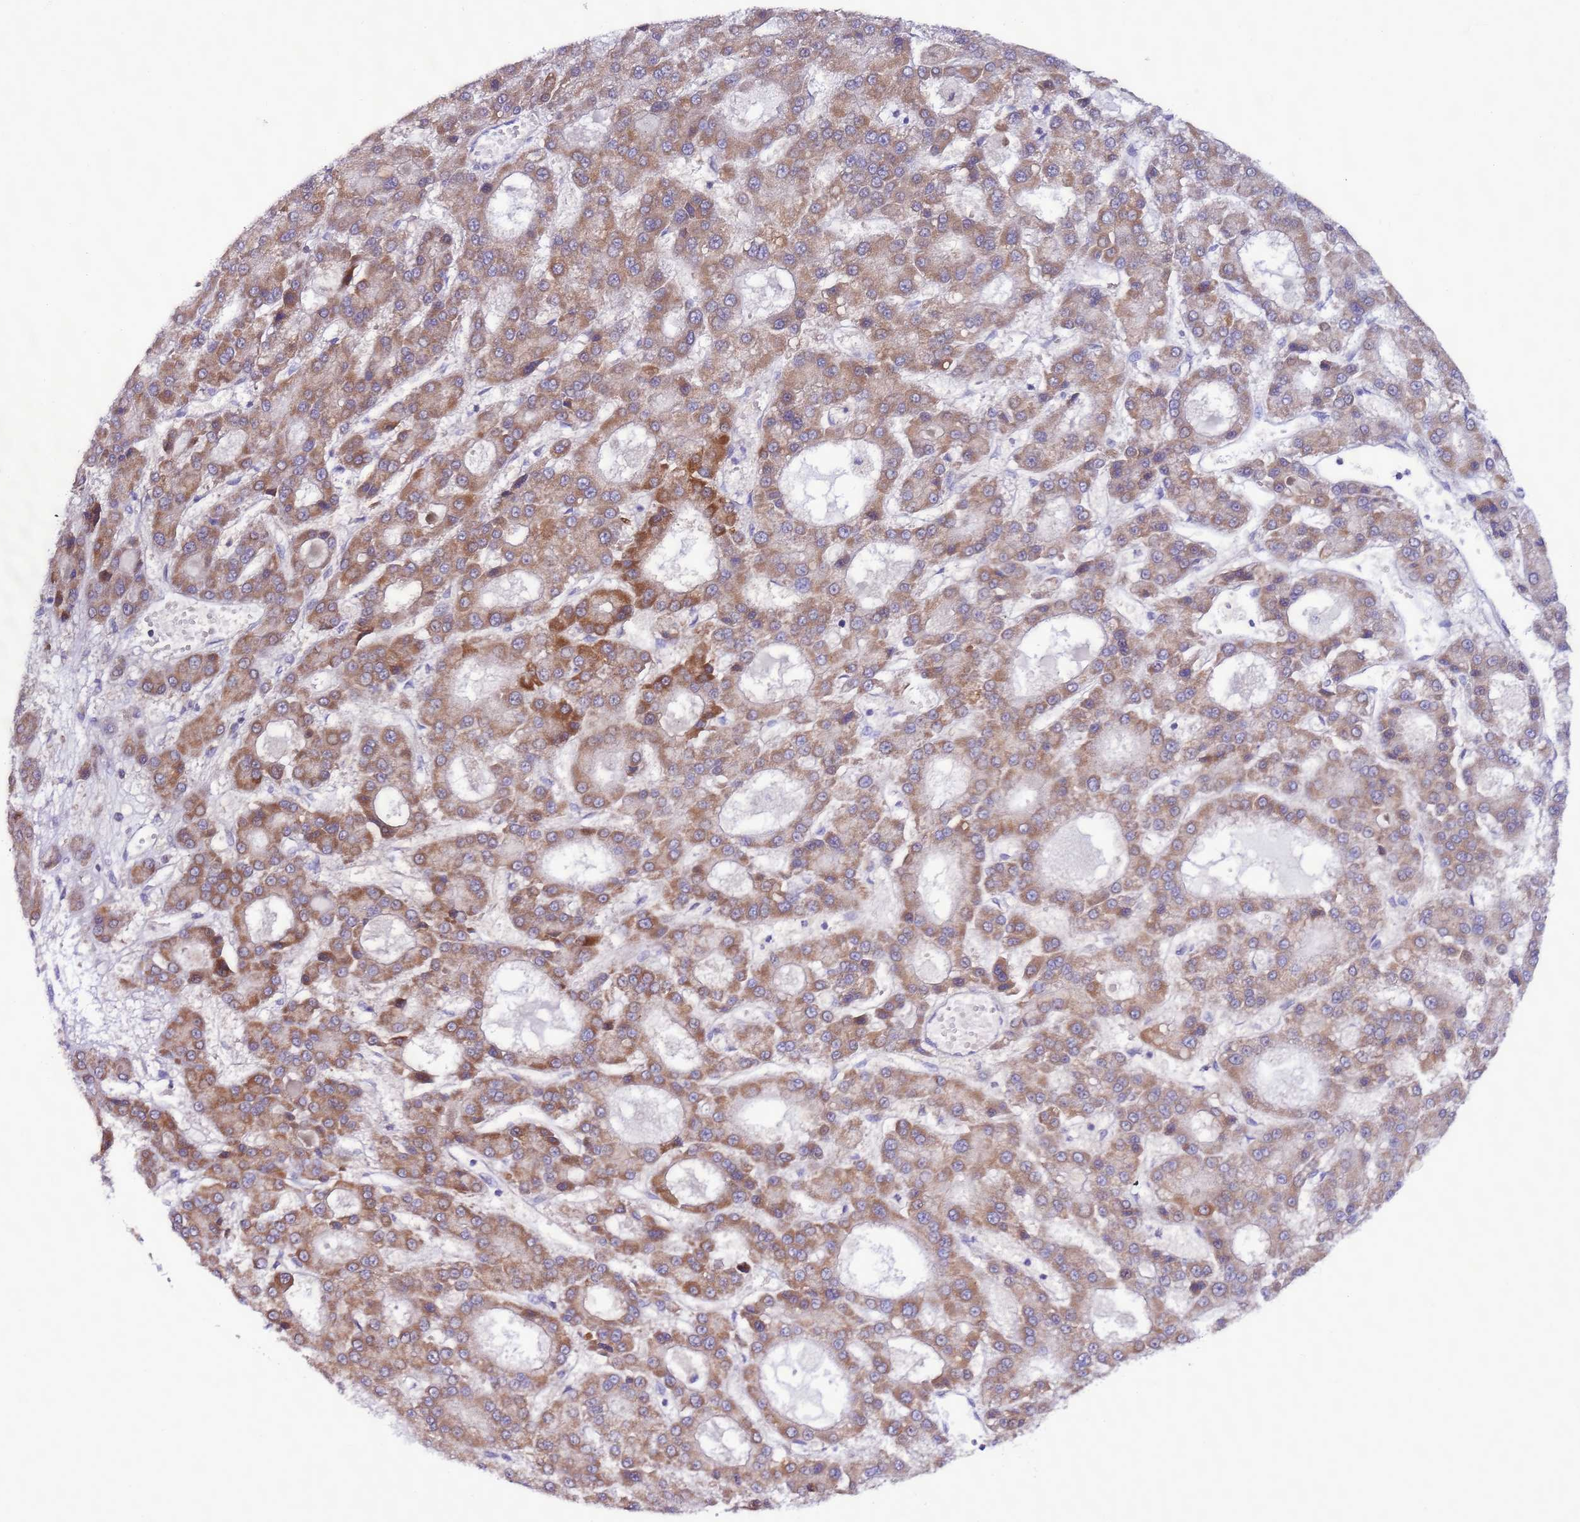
{"staining": {"intensity": "moderate", "quantity": ">75%", "location": "cytoplasmic/membranous"}, "tissue": "liver cancer", "cell_type": "Tumor cells", "image_type": "cancer", "snomed": [{"axis": "morphology", "description": "Carcinoma, Hepatocellular, NOS"}, {"axis": "topography", "description": "Liver"}], "caption": "A histopathology image of human liver cancer stained for a protein demonstrates moderate cytoplasmic/membranous brown staining in tumor cells.", "gene": "UEVLD", "patient": {"sex": "male", "age": 70}}